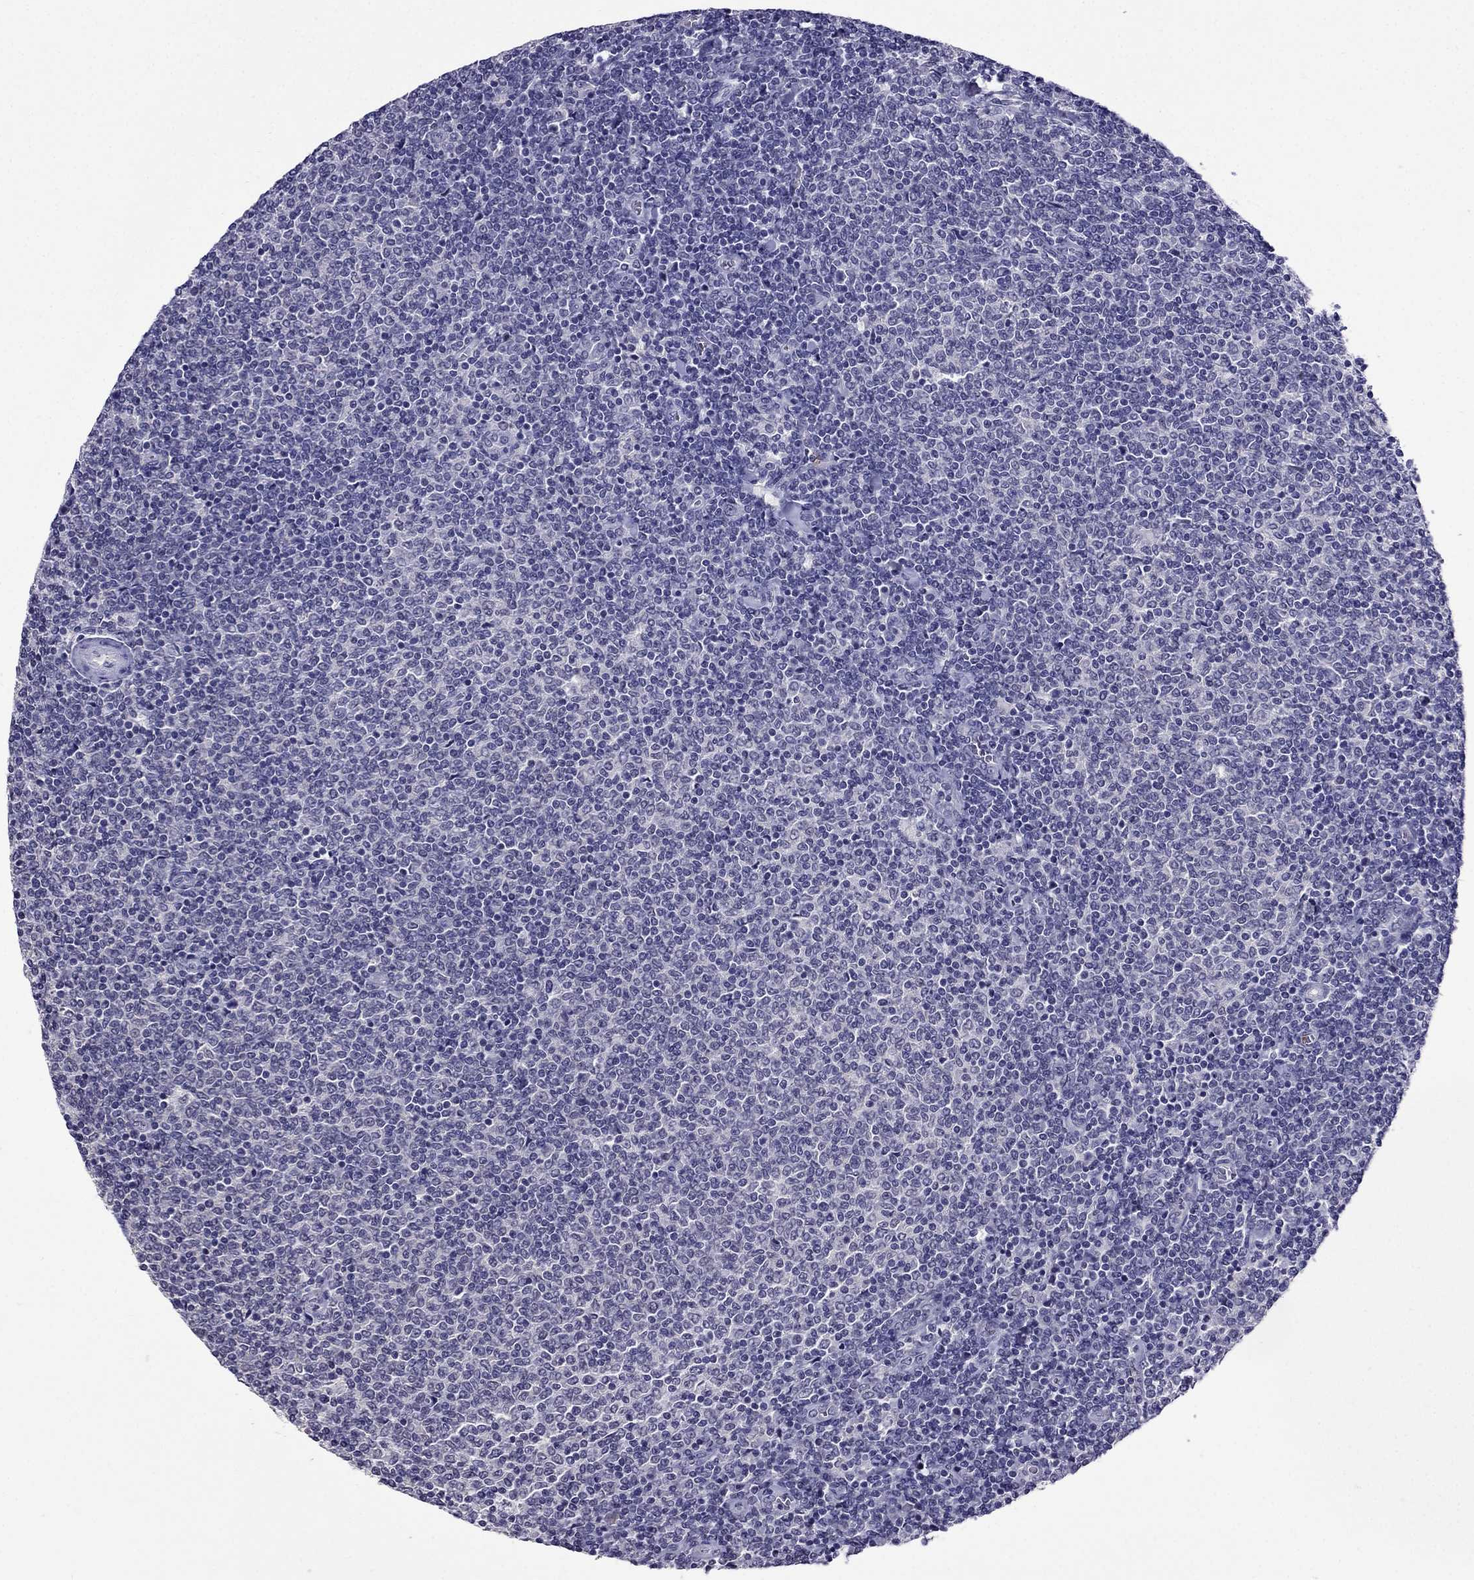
{"staining": {"intensity": "negative", "quantity": "none", "location": "none"}, "tissue": "lymphoma", "cell_type": "Tumor cells", "image_type": "cancer", "snomed": [{"axis": "morphology", "description": "Malignant lymphoma, non-Hodgkin's type, Low grade"}, {"axis": "topography", "description": "Lymph node"}], "caption": "This is an immunohistochemistry (IHC) micrograph of human low-grade malignant lymphoma, non-Hodgkin's type. There is no staining in tumor cells.", "gene": "OLFM4", "patient": {"sex": "male", "age": 52}}